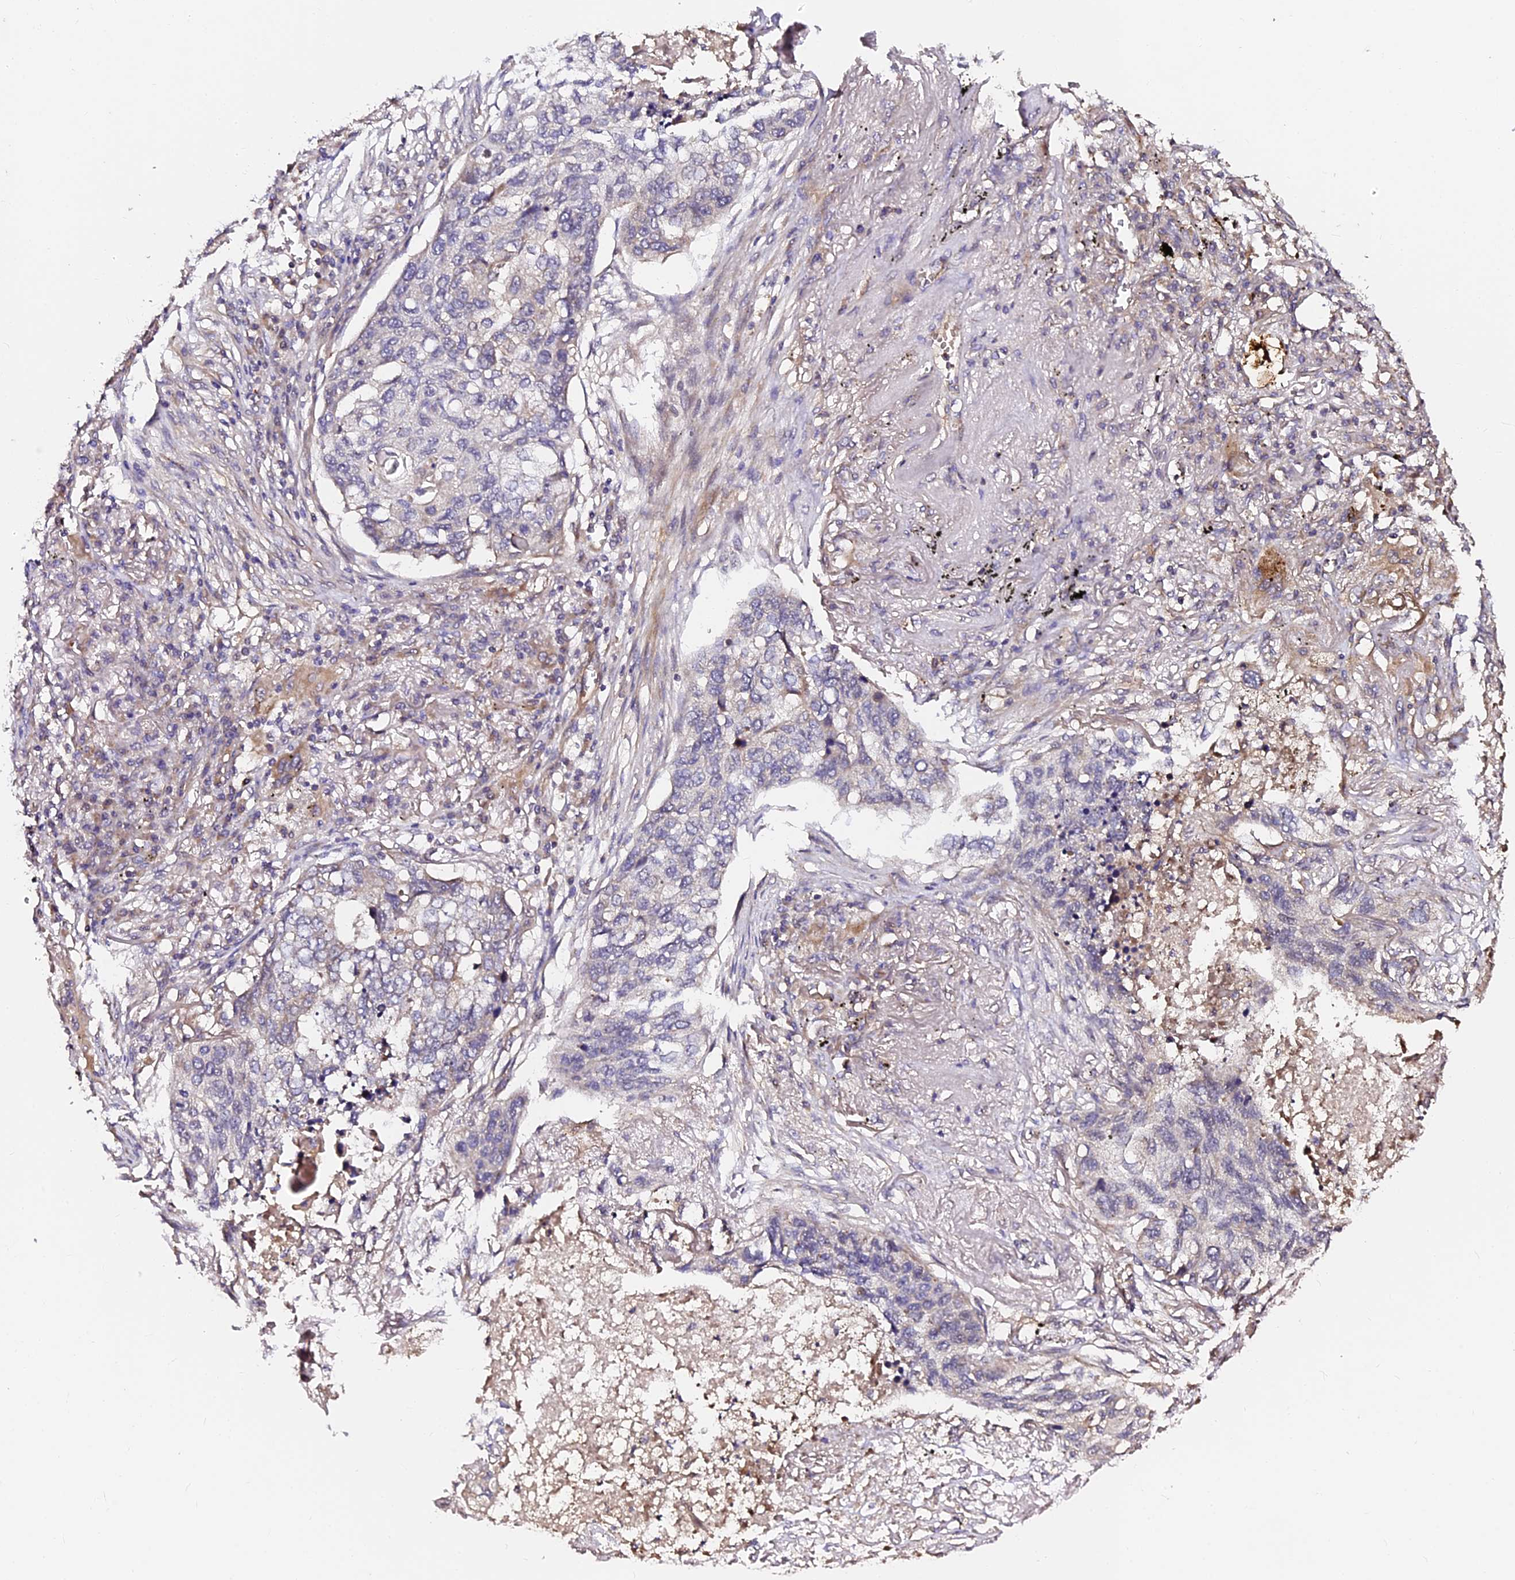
{"staining": {"intensity": "negative", "quantity": "none", "location": "none"}, "tissue": "lung cancer", "cell_type": "Tumor cells", "image_type": "cancer", "snomed": [{"axis": "morphology", "description": "Squamous cell carcinoma, NOS"}, {"axis": "topography", "description": "Lung"}], "caption": "Lung cancer was stained to show a protein in brown. There is no significant expression in tumor cells. (Brightfield microscopy of DAB (3,3'-diaminobenzidine) IHC at high magnification).", "gene": "TDO2", "patient": {"sex": "female", "age": 63}}